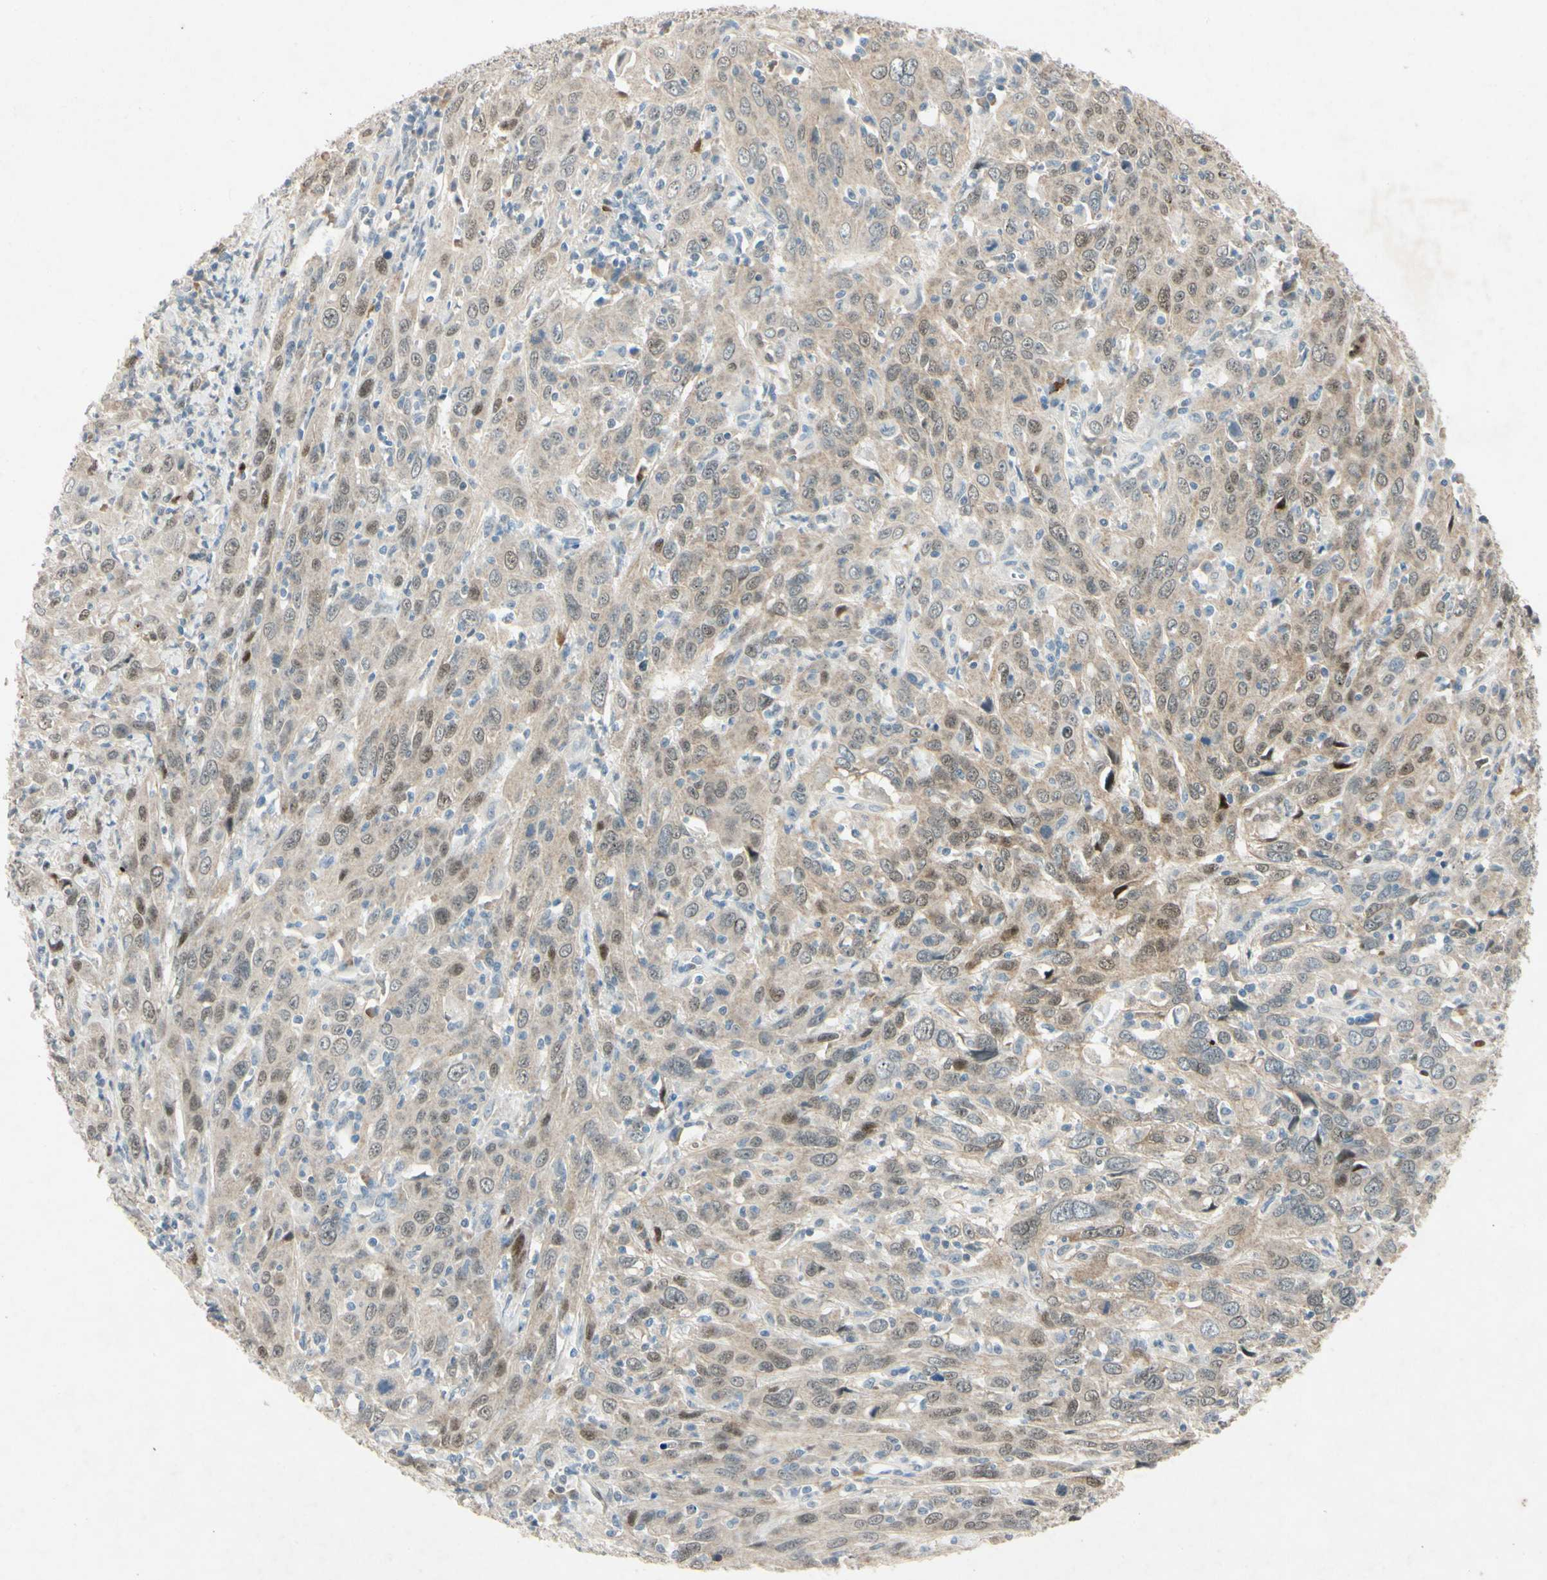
{"staining": {"intensity": "weak", "quantity": "25%-75%", "location": "cytoplasmic/membranous,nuclear"}, "tissue": "cervical cancer", "cell_type": "Tumor cells", "image_type": "cancer", "snomed": [{"axis": "morphology", "description": "Squamous cell carcinoma, NOS"}, {"axis": "topography", "description": "Cervix"}], "caption": "Immunohistochemical staining of cervical cancer (squamous cell carcinoma) exhibits low levels of weak cytoplasmic/membranous and nuclear expression in about 25%-75% of tumor cells.", "gene": "HSPA1B", "patient": {"sex": "female", "age": 46}}